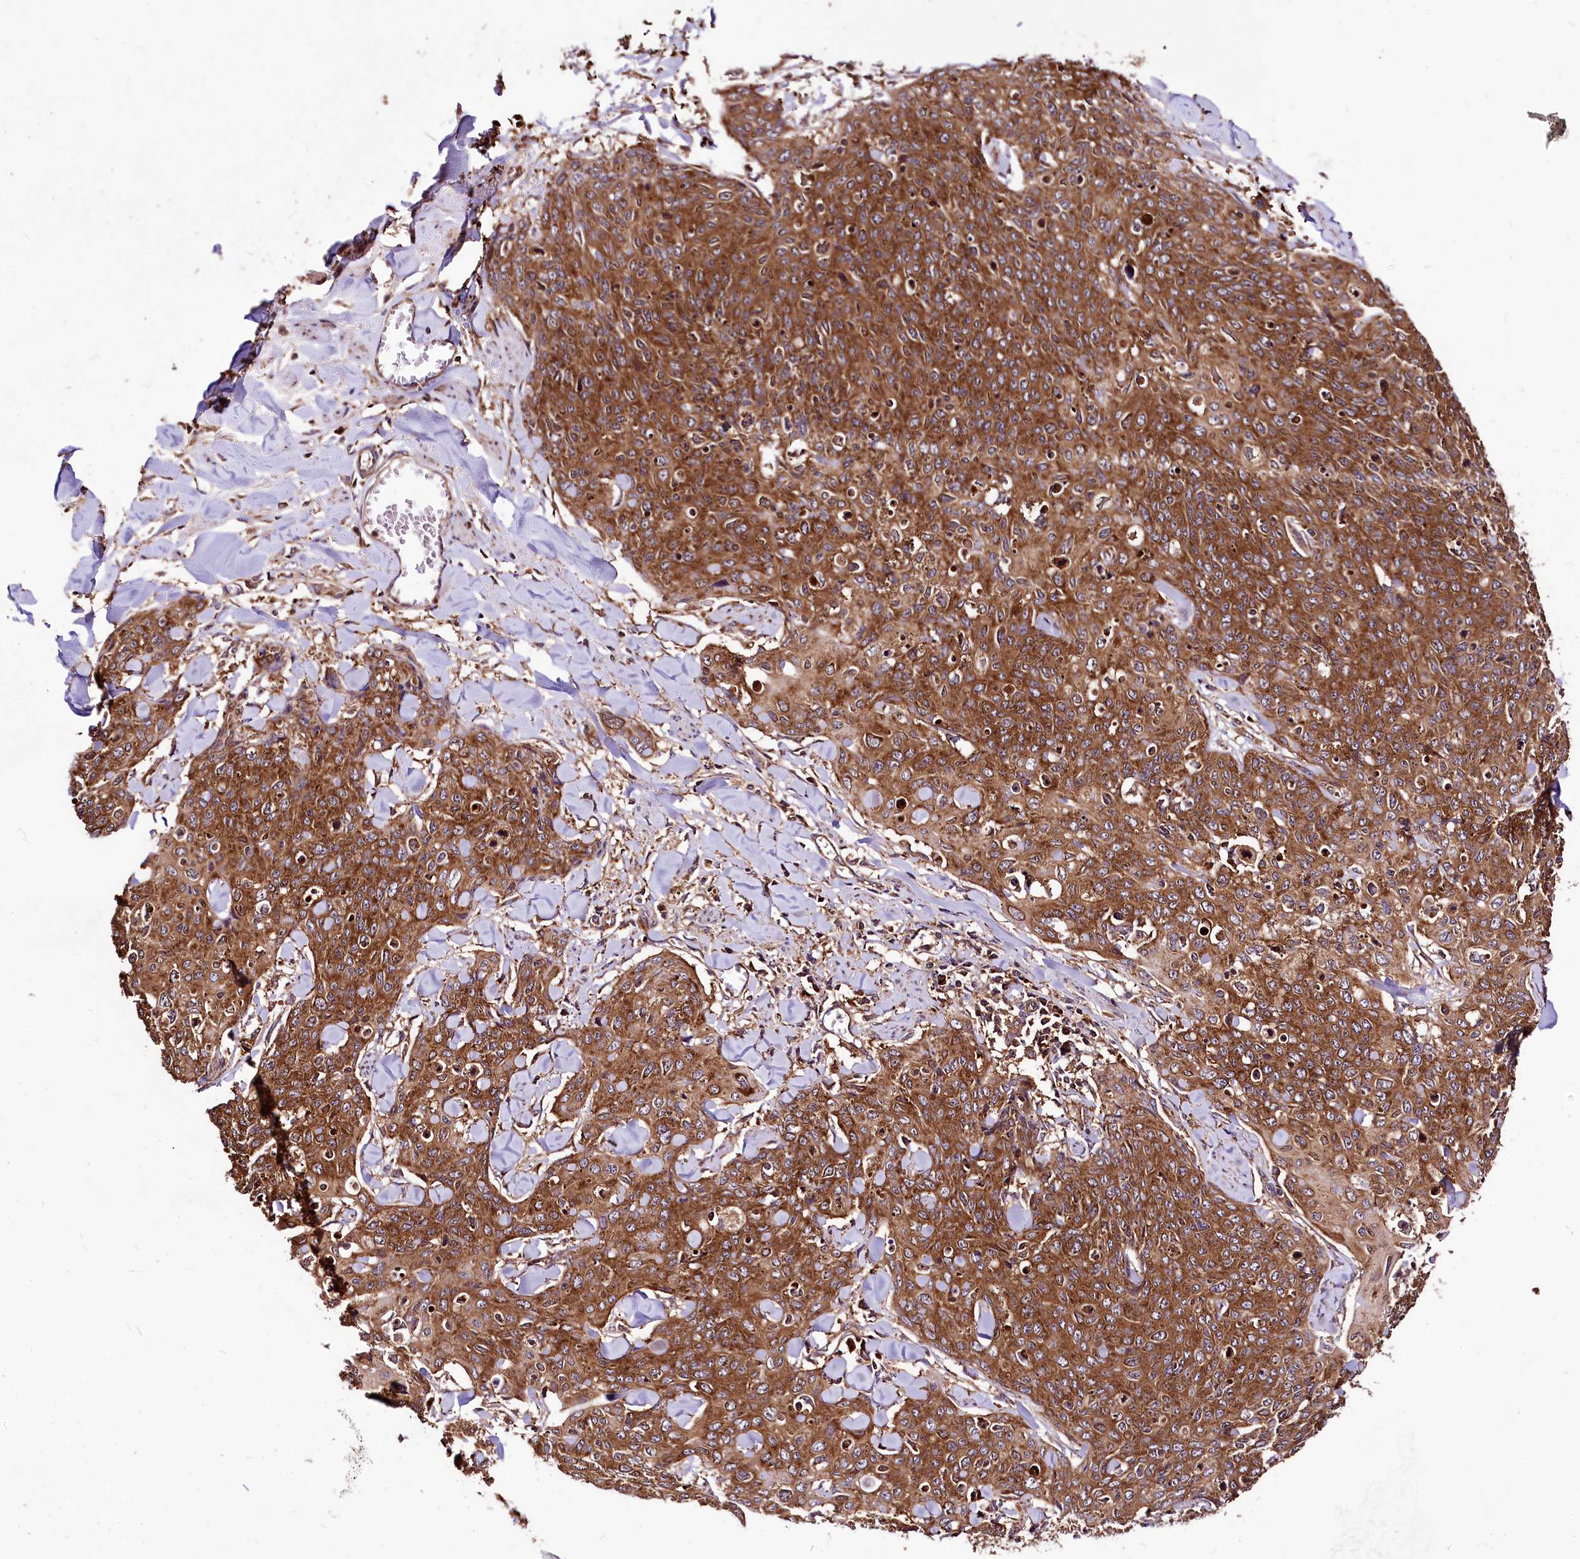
{"staining": {"intensity": "strong", "quantity": ">75%", "location": "cytoplasmic/membranous"}, "tissue": "skin cancer", "cell_type": "Tumor cells", "image_type": "cancer", "snomed": [{"axis": "morphology", "description": "Squamous cell carcinoma, NOS"}, {"axis": "topography", "description": "Skin"}, {"axis": "topography", "description": "Vulva"}], "caption": "A photomicrograph showing strong cytoplasmic/membranous expression in approximately >75% of tumor cells in skin cancer, as visualized by brown immunohistochemical staining.", "gene": "LRSAM1", "patient": {"sex": "female", "age": 85}}